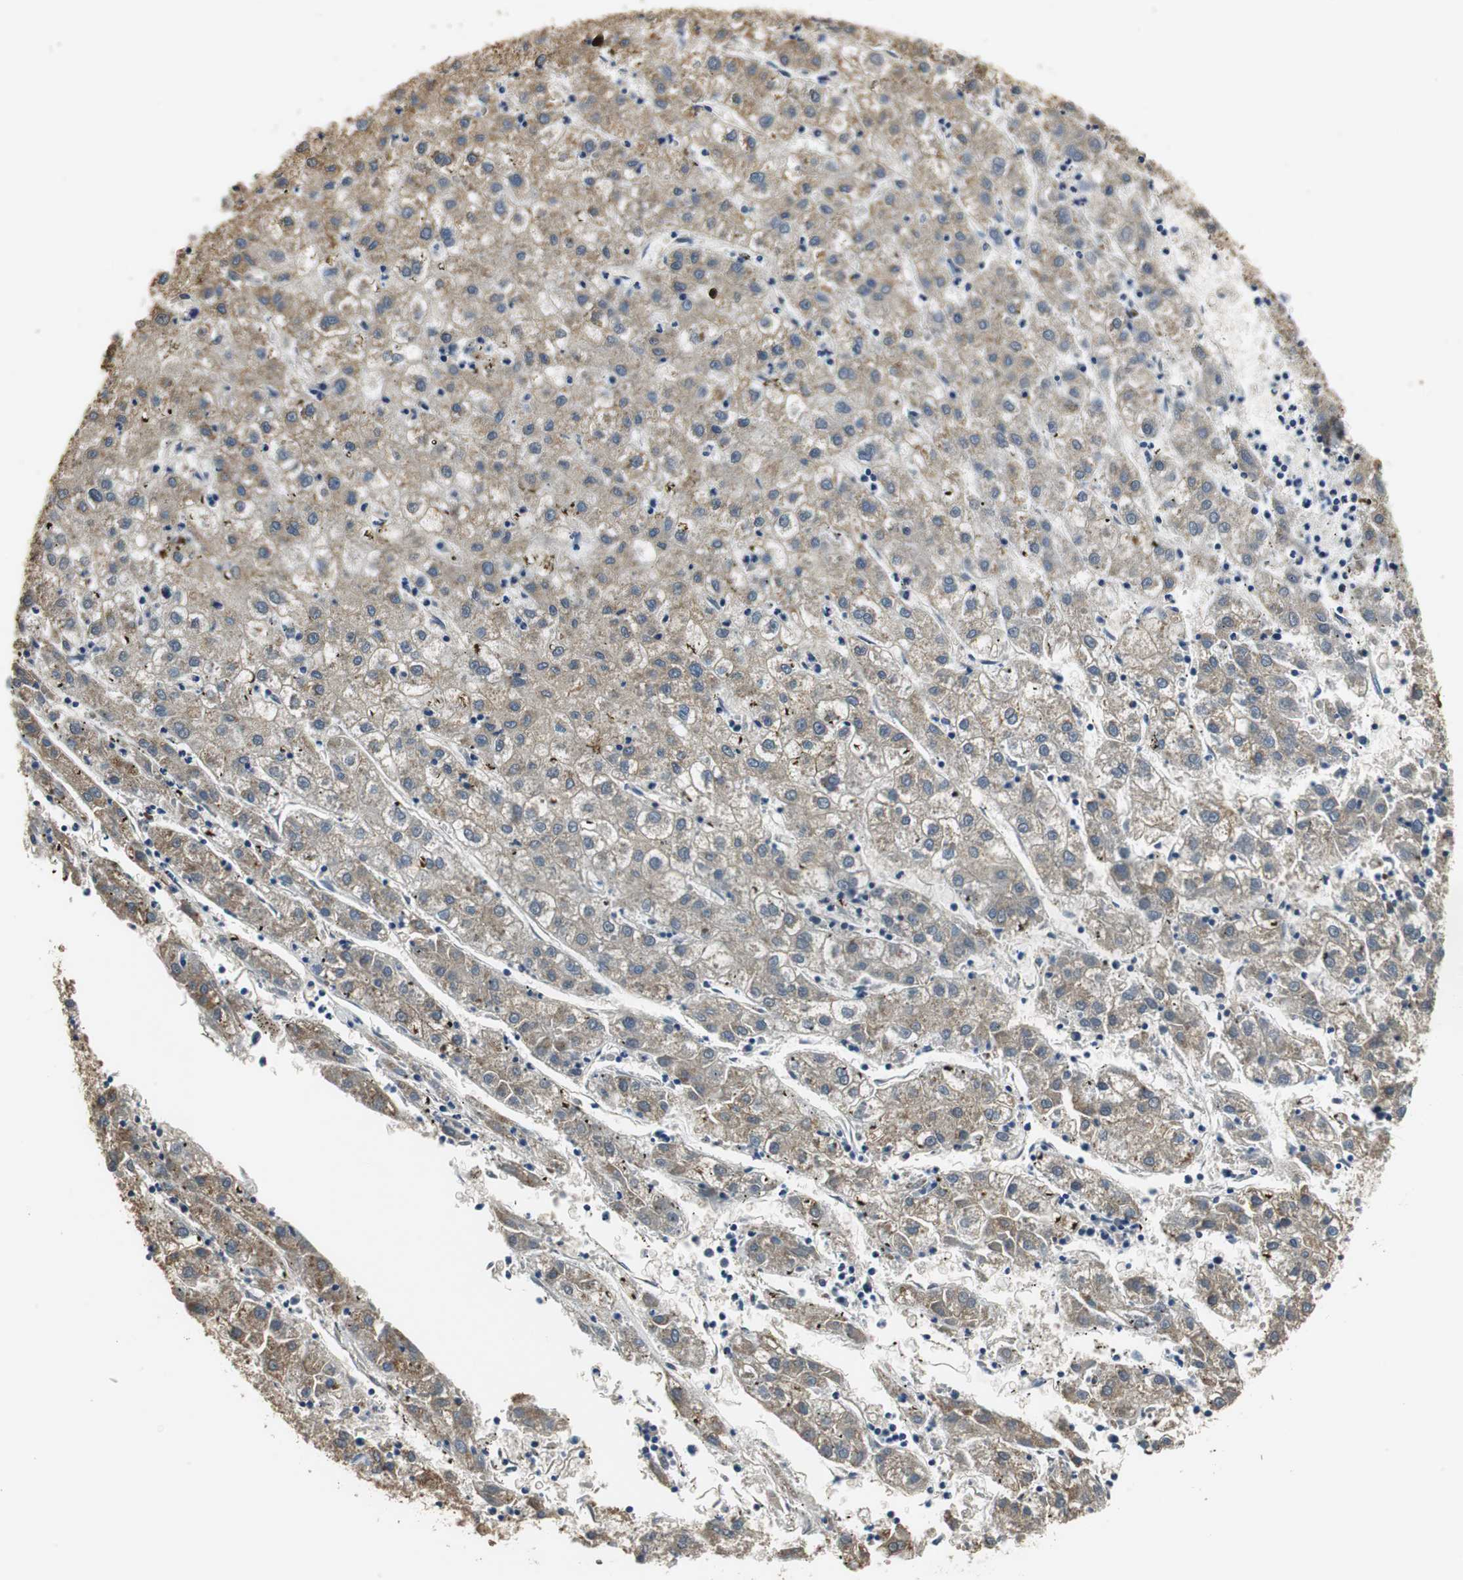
{"staining": {"intensity": "weak", "quantity": ">75%", "location": "cytoplasmic/membranous"}, "tissue": "liver cancer", "cell_type": "Tumor cells", "image_type": "cancer", "snomed": [{"axis": "morphology", "description": "Carcinoma, Hepatocellular, NOS"}, {"axis": "topography", "description": "Liver"}], "caption": "Liver cancer (hepatocellular carcinoma) stained with a brown dye shows weak cytoplasmic/membranous positive positivity in about >75% of tumor cells.", "gene": "MTIF2", "patient": {"sex": "male", "age": 72}}